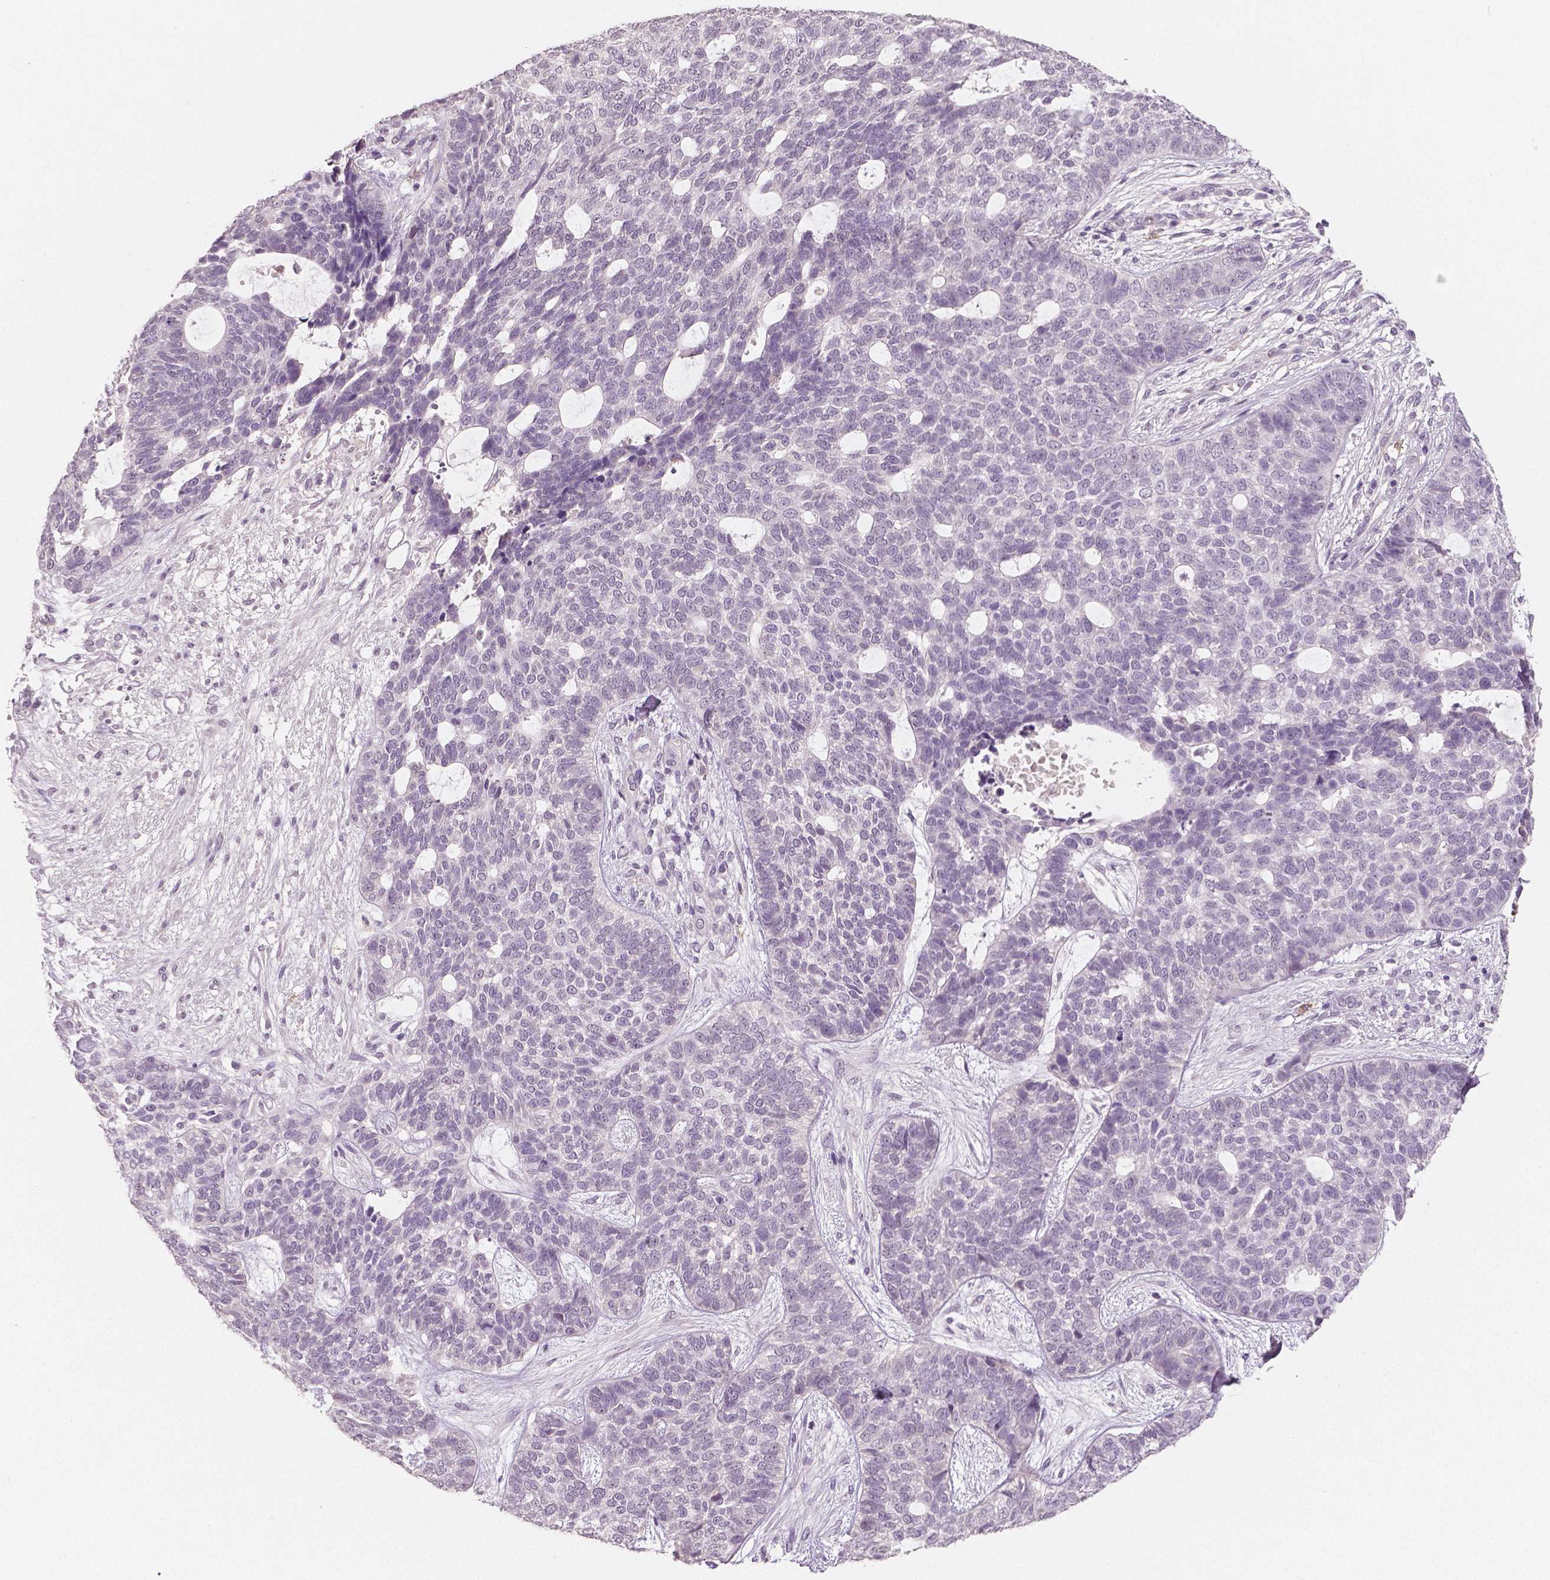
{"staining": {"intensity": "negative", "quantity": "none", "location": "none"}, "tissue": "skin cancer", "cell_type": "Tumor cells", "image_type": "cancer", "snomed": [{"axis": "morphology", "description": "Basal cell carcinoma"}, {"axis": "topography", "description": "Skin"}], "caption": "Skin cancer was stained to show a protein in brown. There is no significant positivity in tumor cells.", "gene": "RNASE7", "patient": {"sex": "female", "age": 69}}